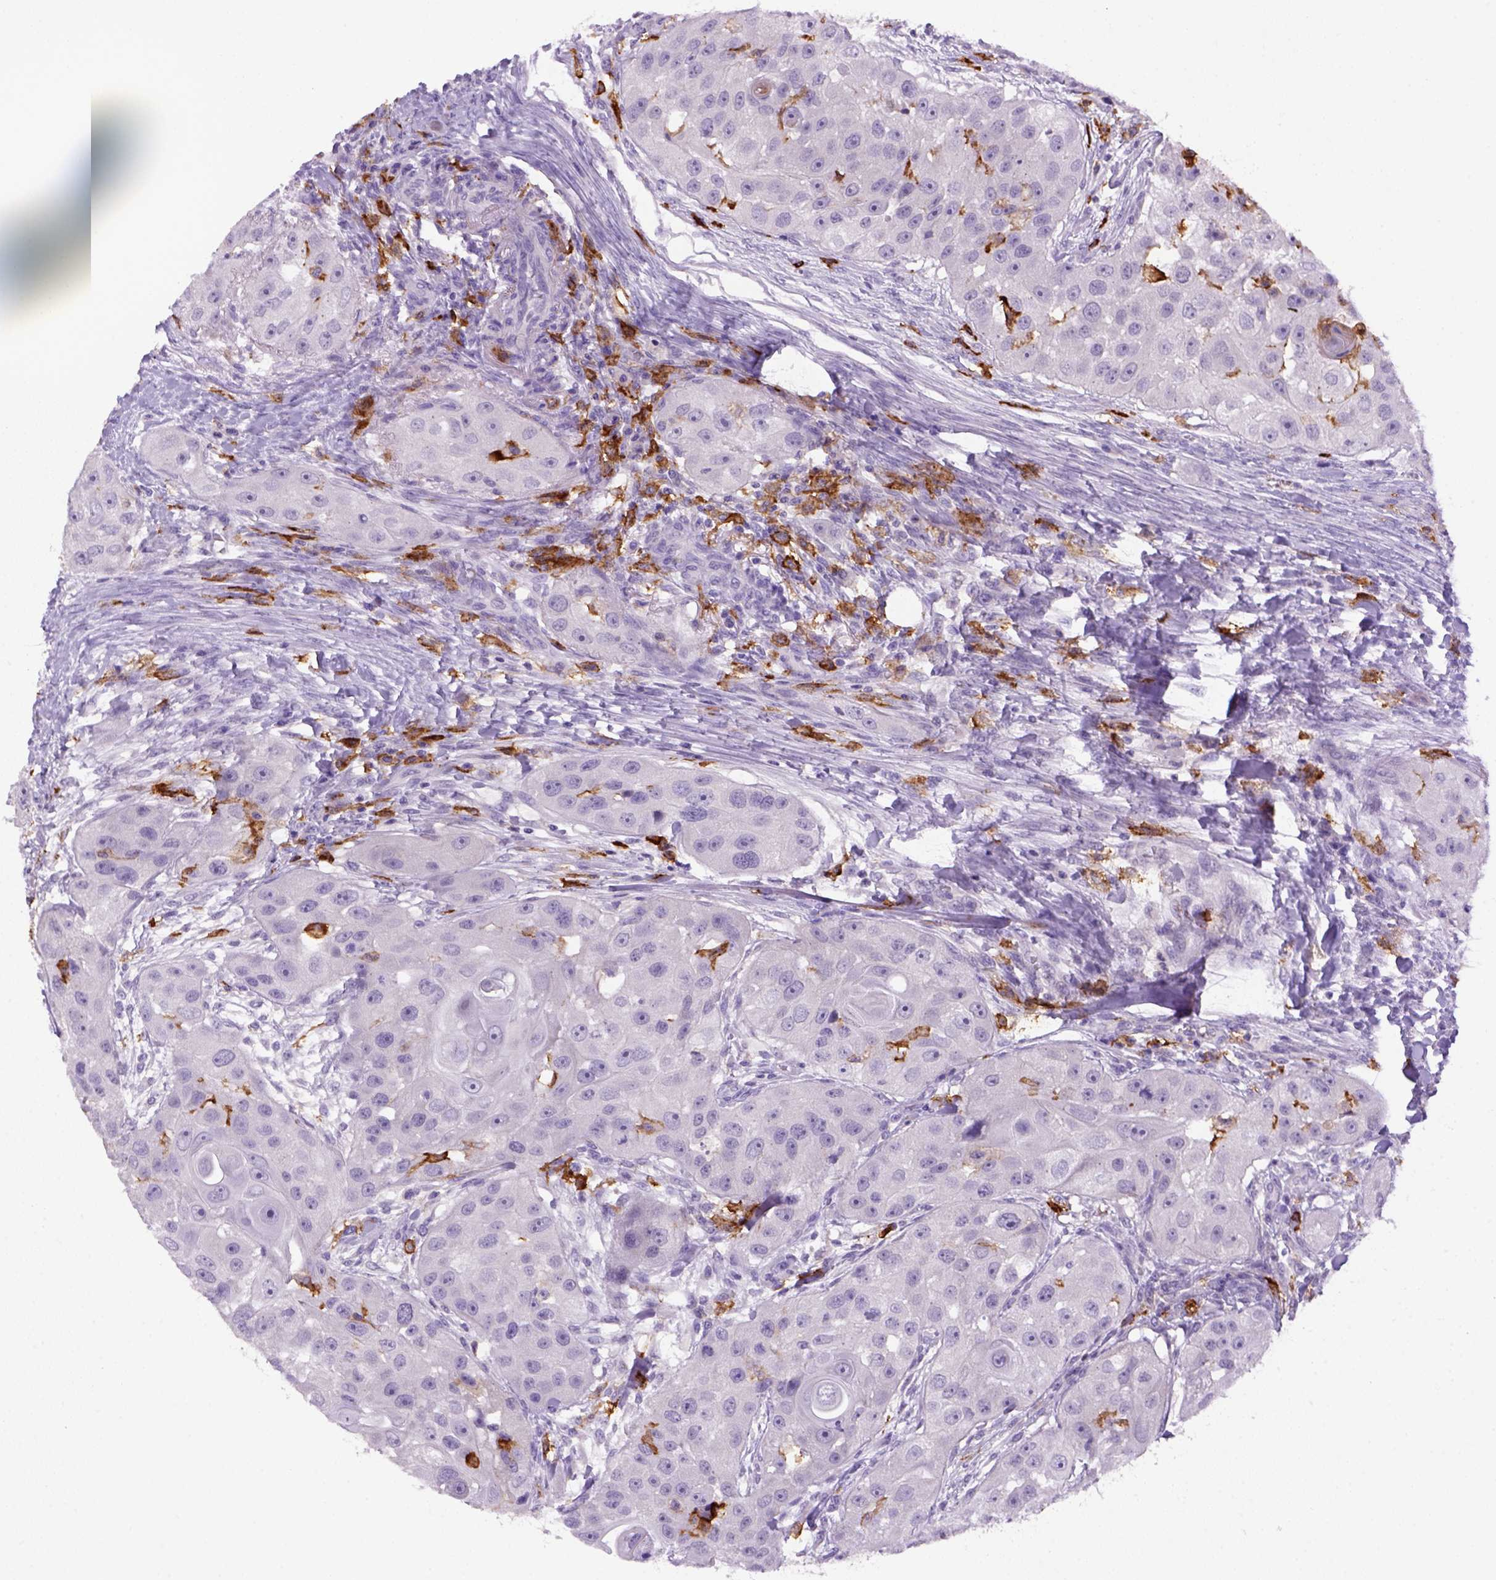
{"staining": {"intensity": "negative", "quantity": "none", "location": "none"}, "tissue": "head and neck cancer", "cell_type": "Tumor cells", "image_type": "cancer", "snomed": [{"axis": "morphology", "description": "Squamous cell carcinoma, NOS"}, {"axis": "topography", "description": "Head-Neck"}], "caption": "DAB (3,3'-diaminobenzidine) immunohistochemical staining of squamous cell carcinoma (head and neck) demonstrates no significant staining in tumor cells.", "gene": "CD14", "patient": {"sex": "male", "age": 51}}